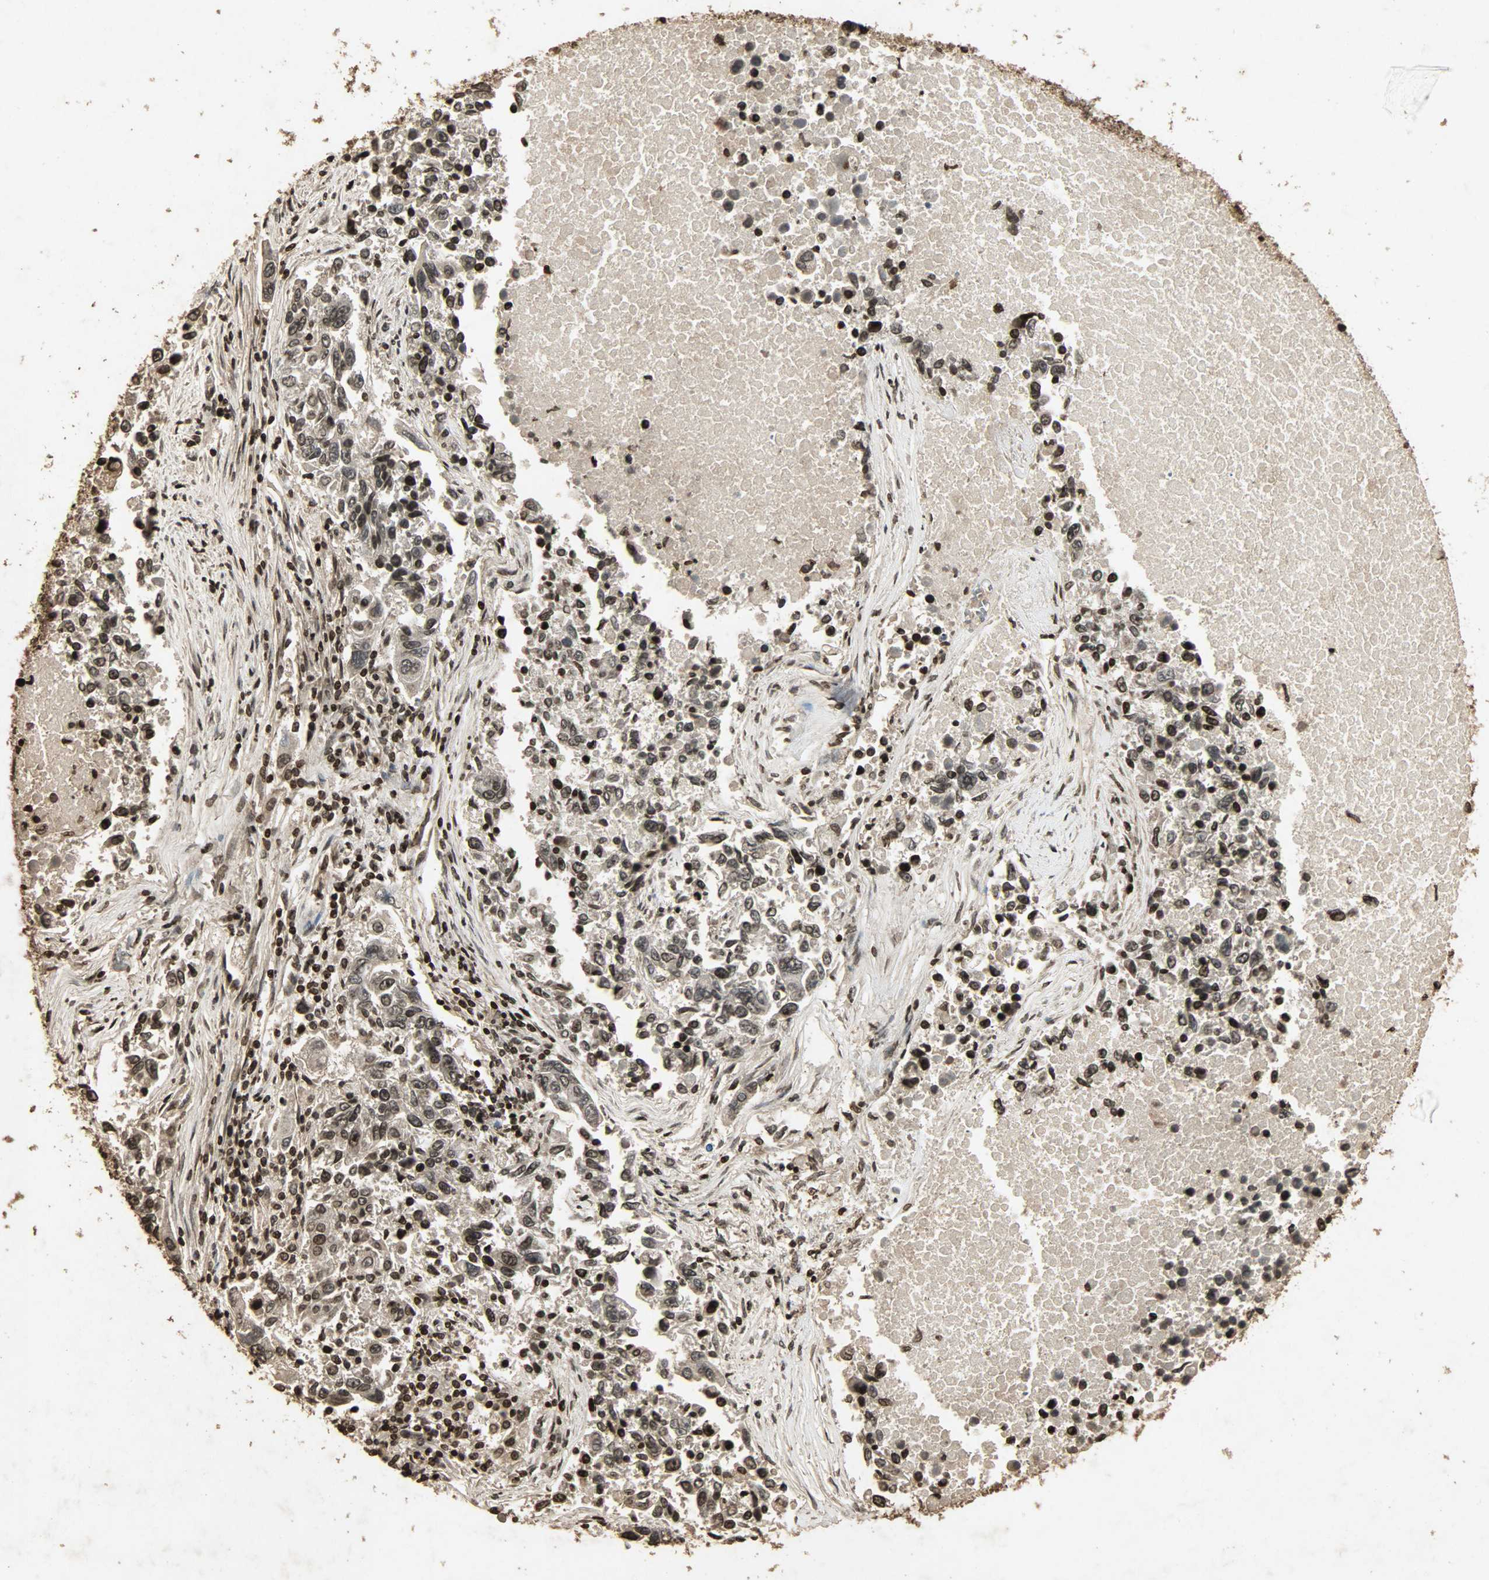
{"staining": {"intensity": "strong", "quantity": ">75%", "location": "cytoplasmic/membranous,nuclear"}, "tissue": "lung cancer", "cell_type": "Tumor cells", "image_type": "cancer", "snomed": [{"axis": "morphology", "description": "Adenocarcinoma, NOS"}, {"axis": "topography", "description": "Lung"}], "caption": "Adenocarcinoma (lung) tissue displays strong cytoplasmic/membranous and nuclear expression in approximately >75% of tumor cells, visualized by immunohistochemistry.", "gene": "PPP3R1", "patient": {"sex": "male", "age": 84}}